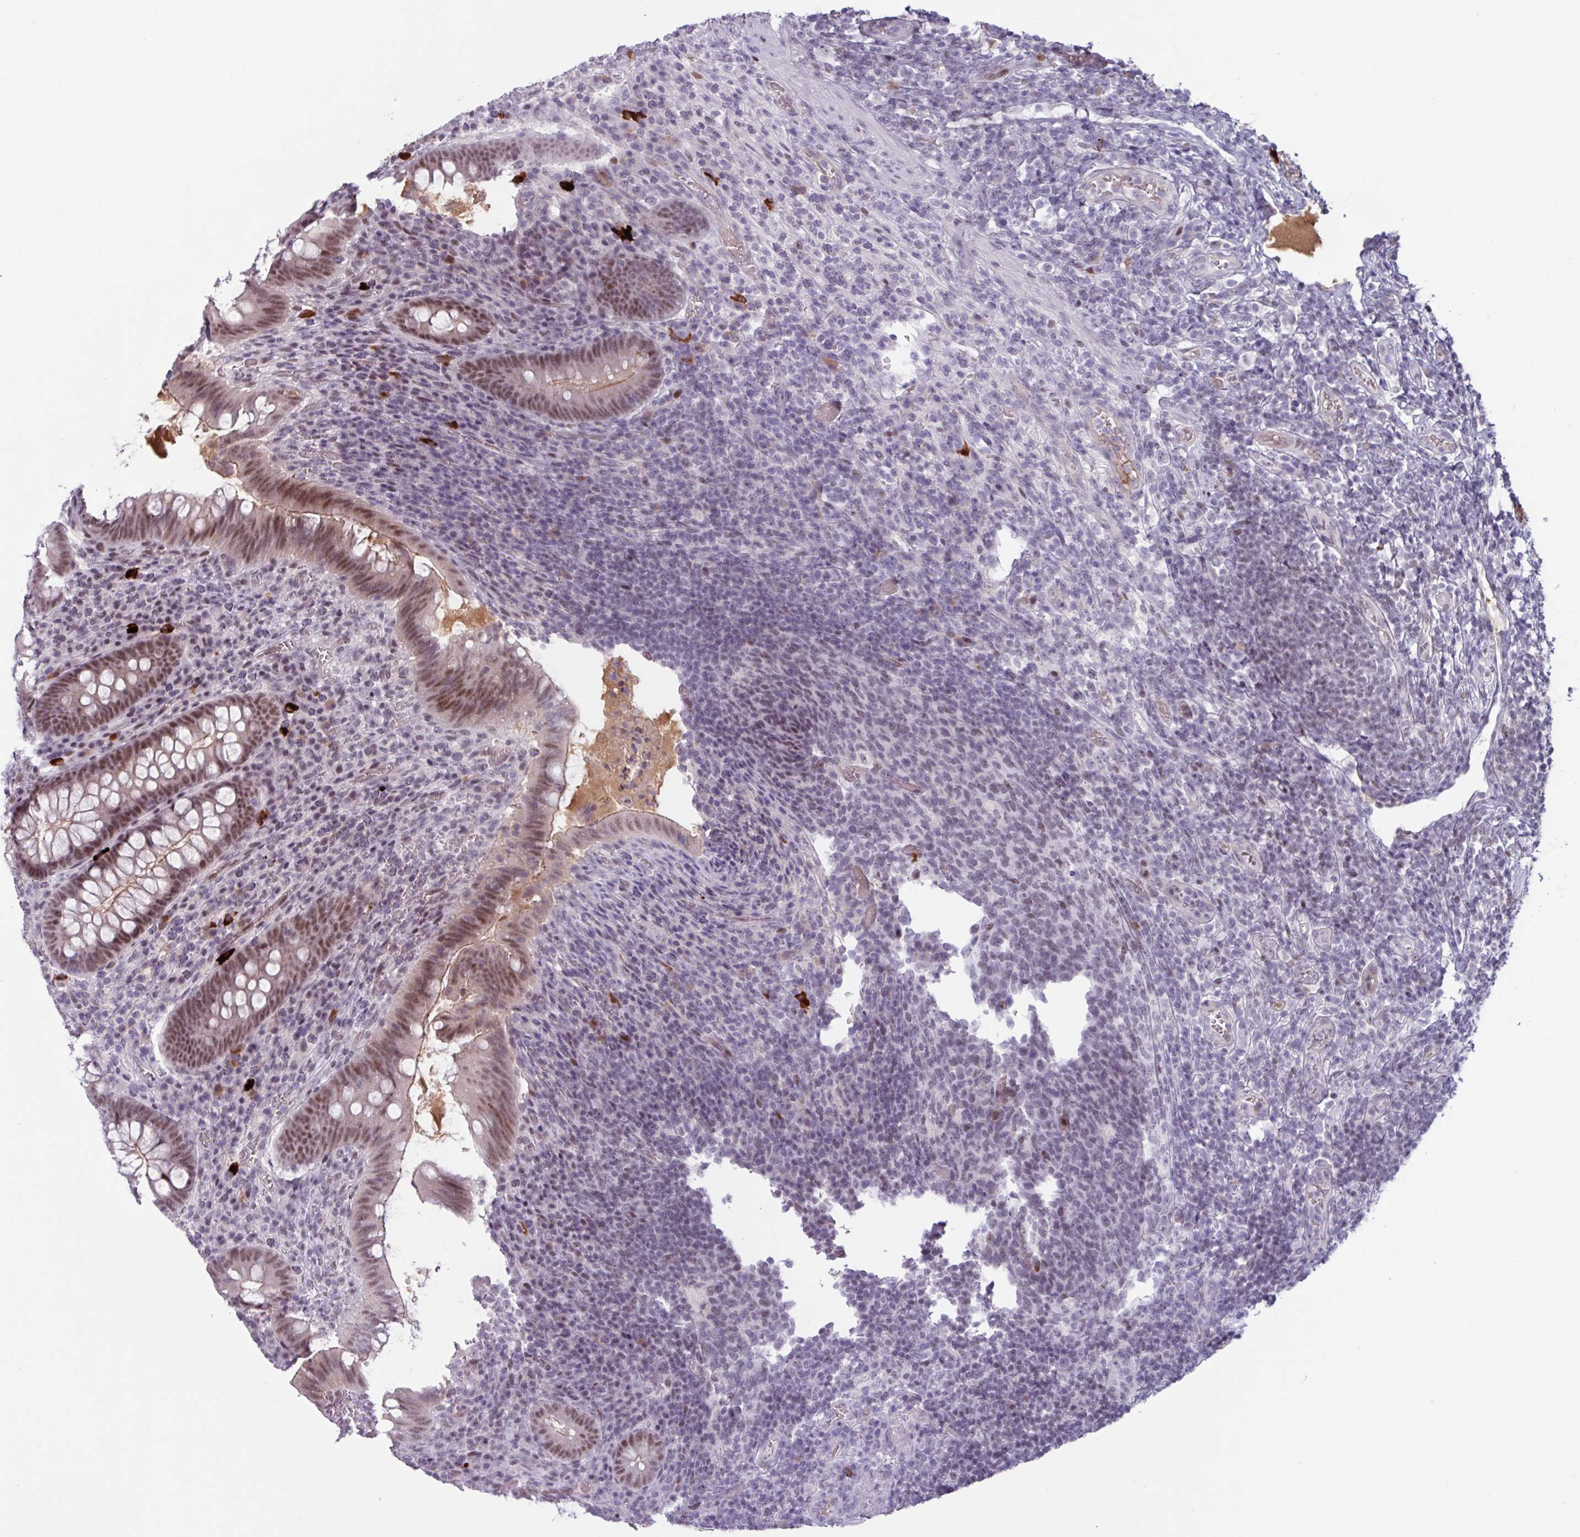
{"staining": {"intensity": "moderate", "quantity": ">75%", "location": "cytoplasmic/membranous,nuclear"}, "tissue": "appendix", "cell_type": "Glandular cells", "image_type": "normal", "snomed": [{"axis": "morphology", "description": "Normal tissue, NOS"}, {"axis": "topography", "description": "Appendix"}], "caption": "Brown immunohistochemical staining in normal human appendix displays moderate cytoplasmic/membranous,nuclear positivity in approximately >75% of glandular cells.", "gene": "ZNF575", "patient": {"sex": "female", "age": 43}}